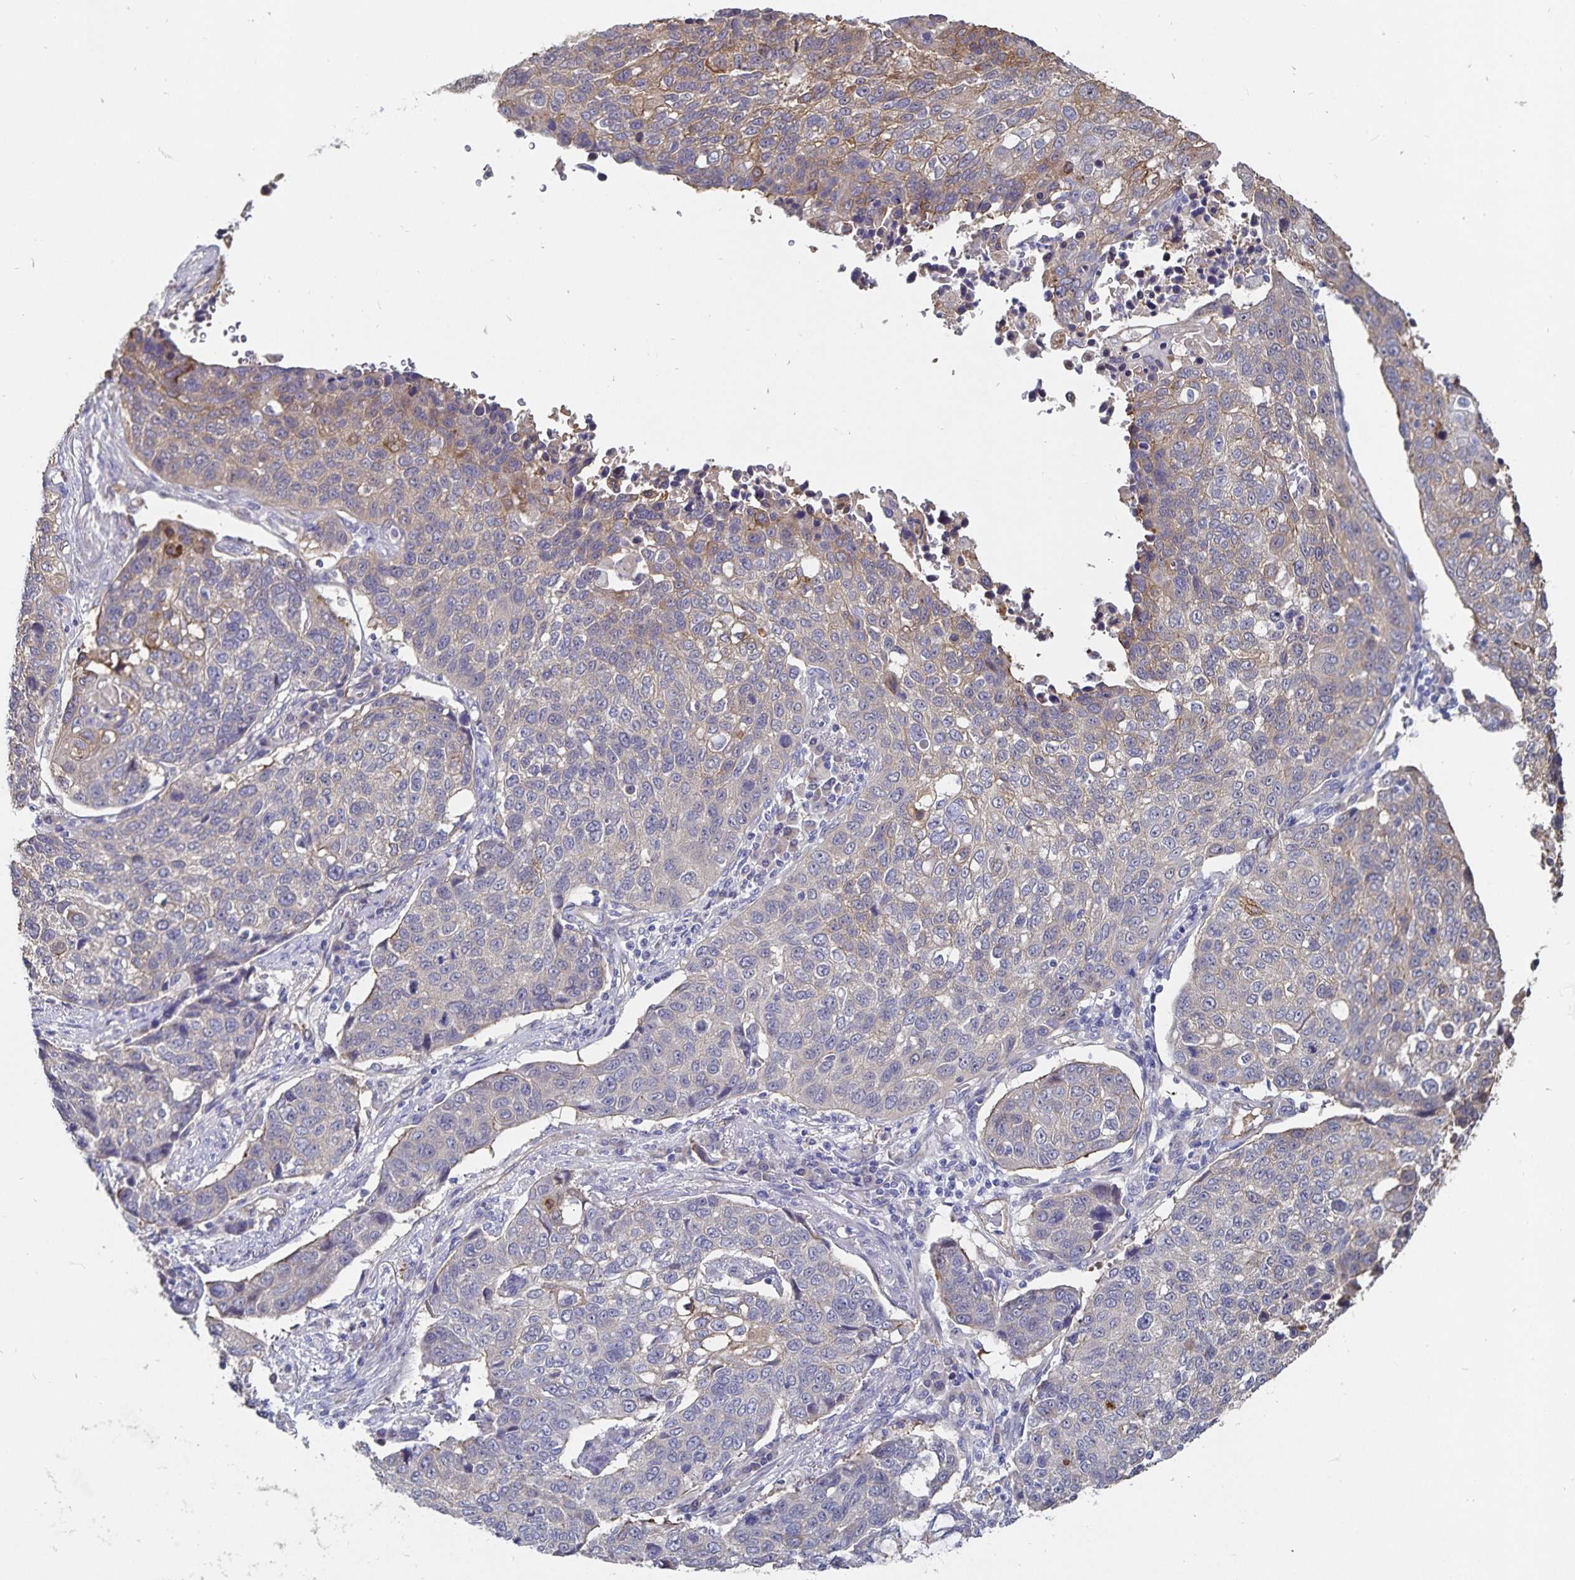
{"staining": {"intensity": "weak", "quantity": "<25%", "location": "cytoplasmic/membranous"}, "tissue": "lung cancer", "cell_type": "Tumor cells", "image_type": "cancer", "snomed": [{"axis": "morphology", "description": "Squamous cell carcinoma, NOS"}, {"axis": "topography", "description": "Lymph node"}, {"axis": "topography", "description": "Lung"}], "caption": "Tumor cells are negative for protein expression in human lung cancer (squamous cell carcinoma).", "gene": "SSTR1", "patient": {"sex": "male", "age": 61}}